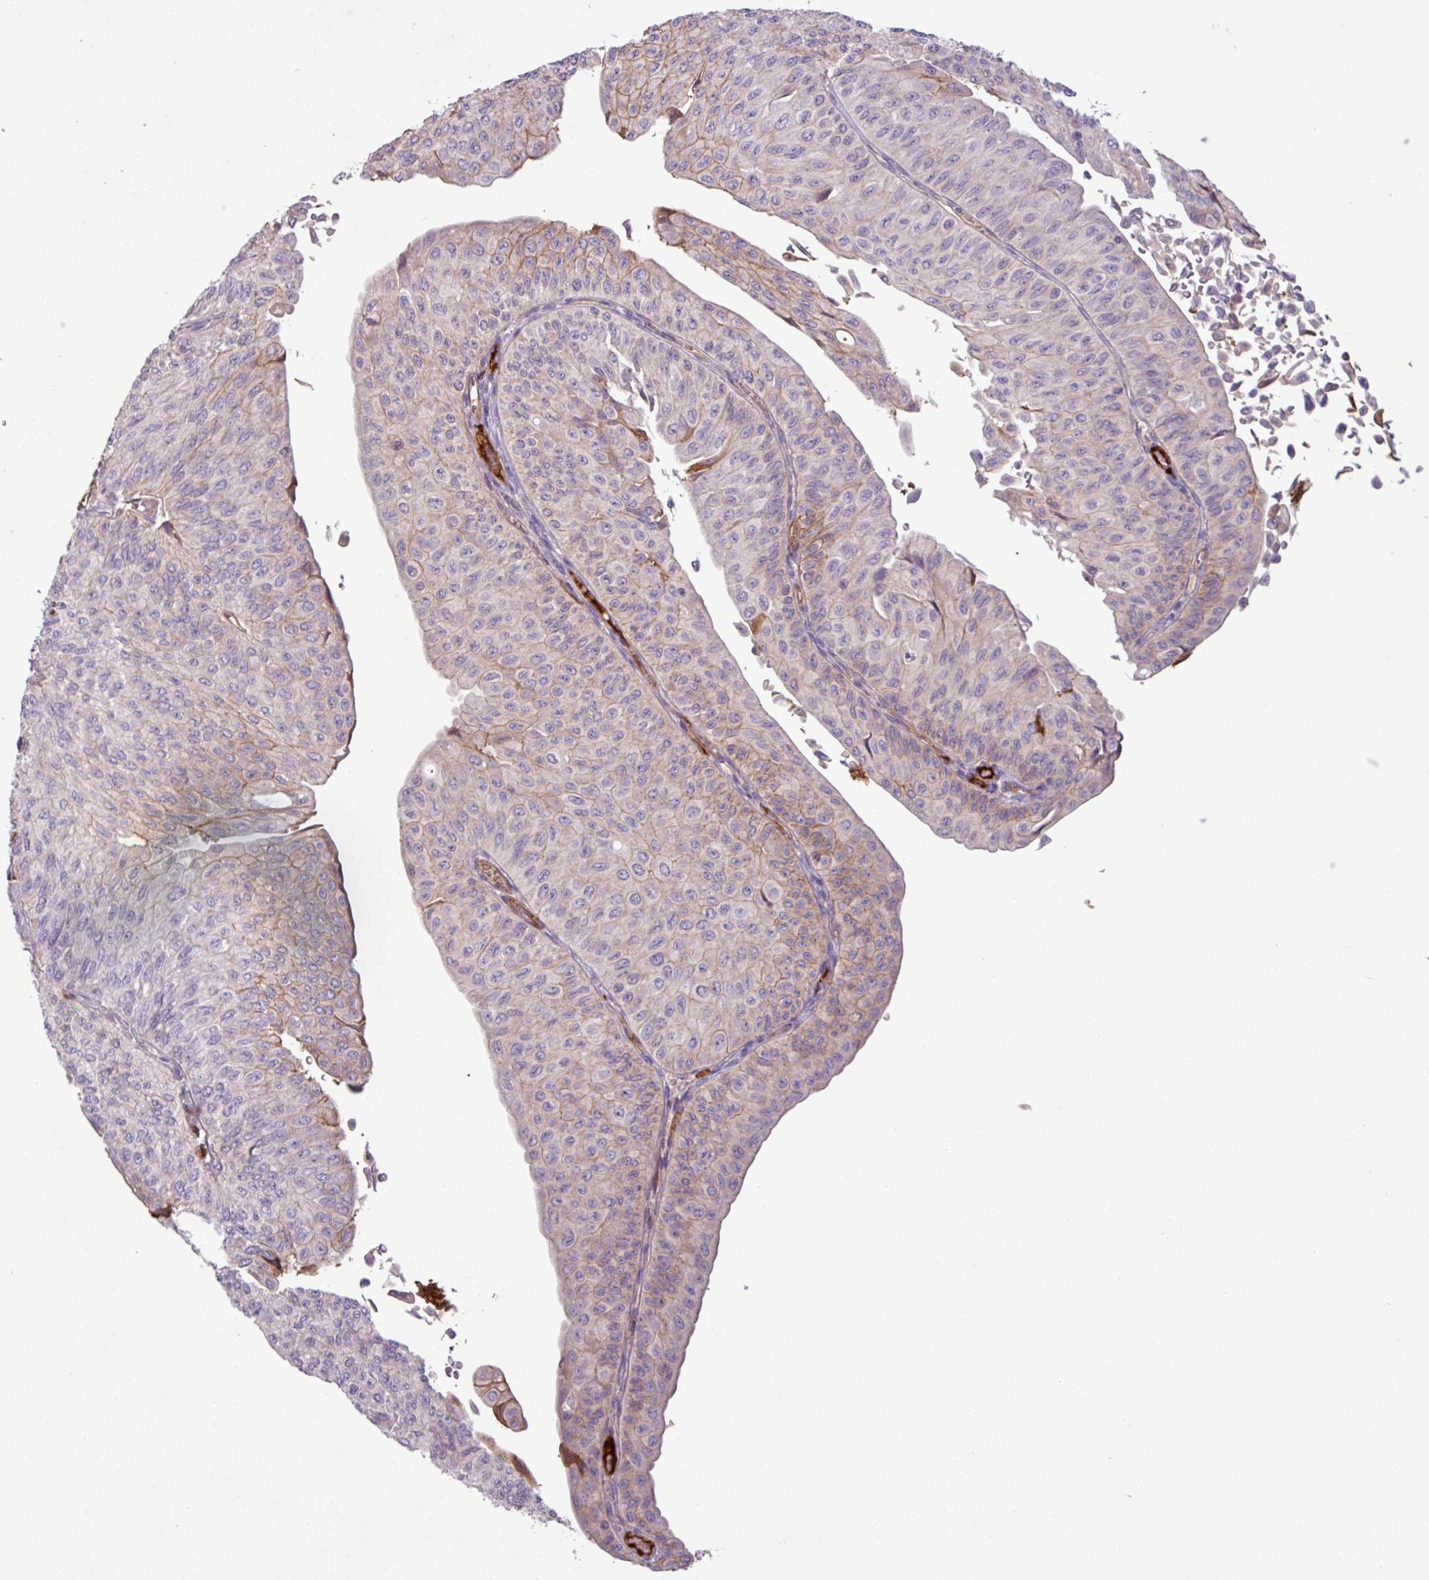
{"staining": {"intensity": "weak", "quantity": "25%-75%", "location": "cytoplasmic/membranous"}, "tissue": "urothelial cancer", "cell_type": "Tumor cells", "image_type": "cancer", "snomed": [{"axis": "morphology", "description": "Urothelial carcinoma, NOS"}, {"axis": "topography", "description": "Urinary bladder"}], "caption": "Immunohistochemistry (IHC) (DAB) staining of human urothelial cancer displays weak cytoplasmic/membranous protein staining in approximately 25%-75% of tumor cells. (DAB (3,3'-diaminobenzidine) IHC, brown staining for protein, blue staining for nuclei).", "gene": "C4B", "patient": {"sex": "male", "age": 59}}